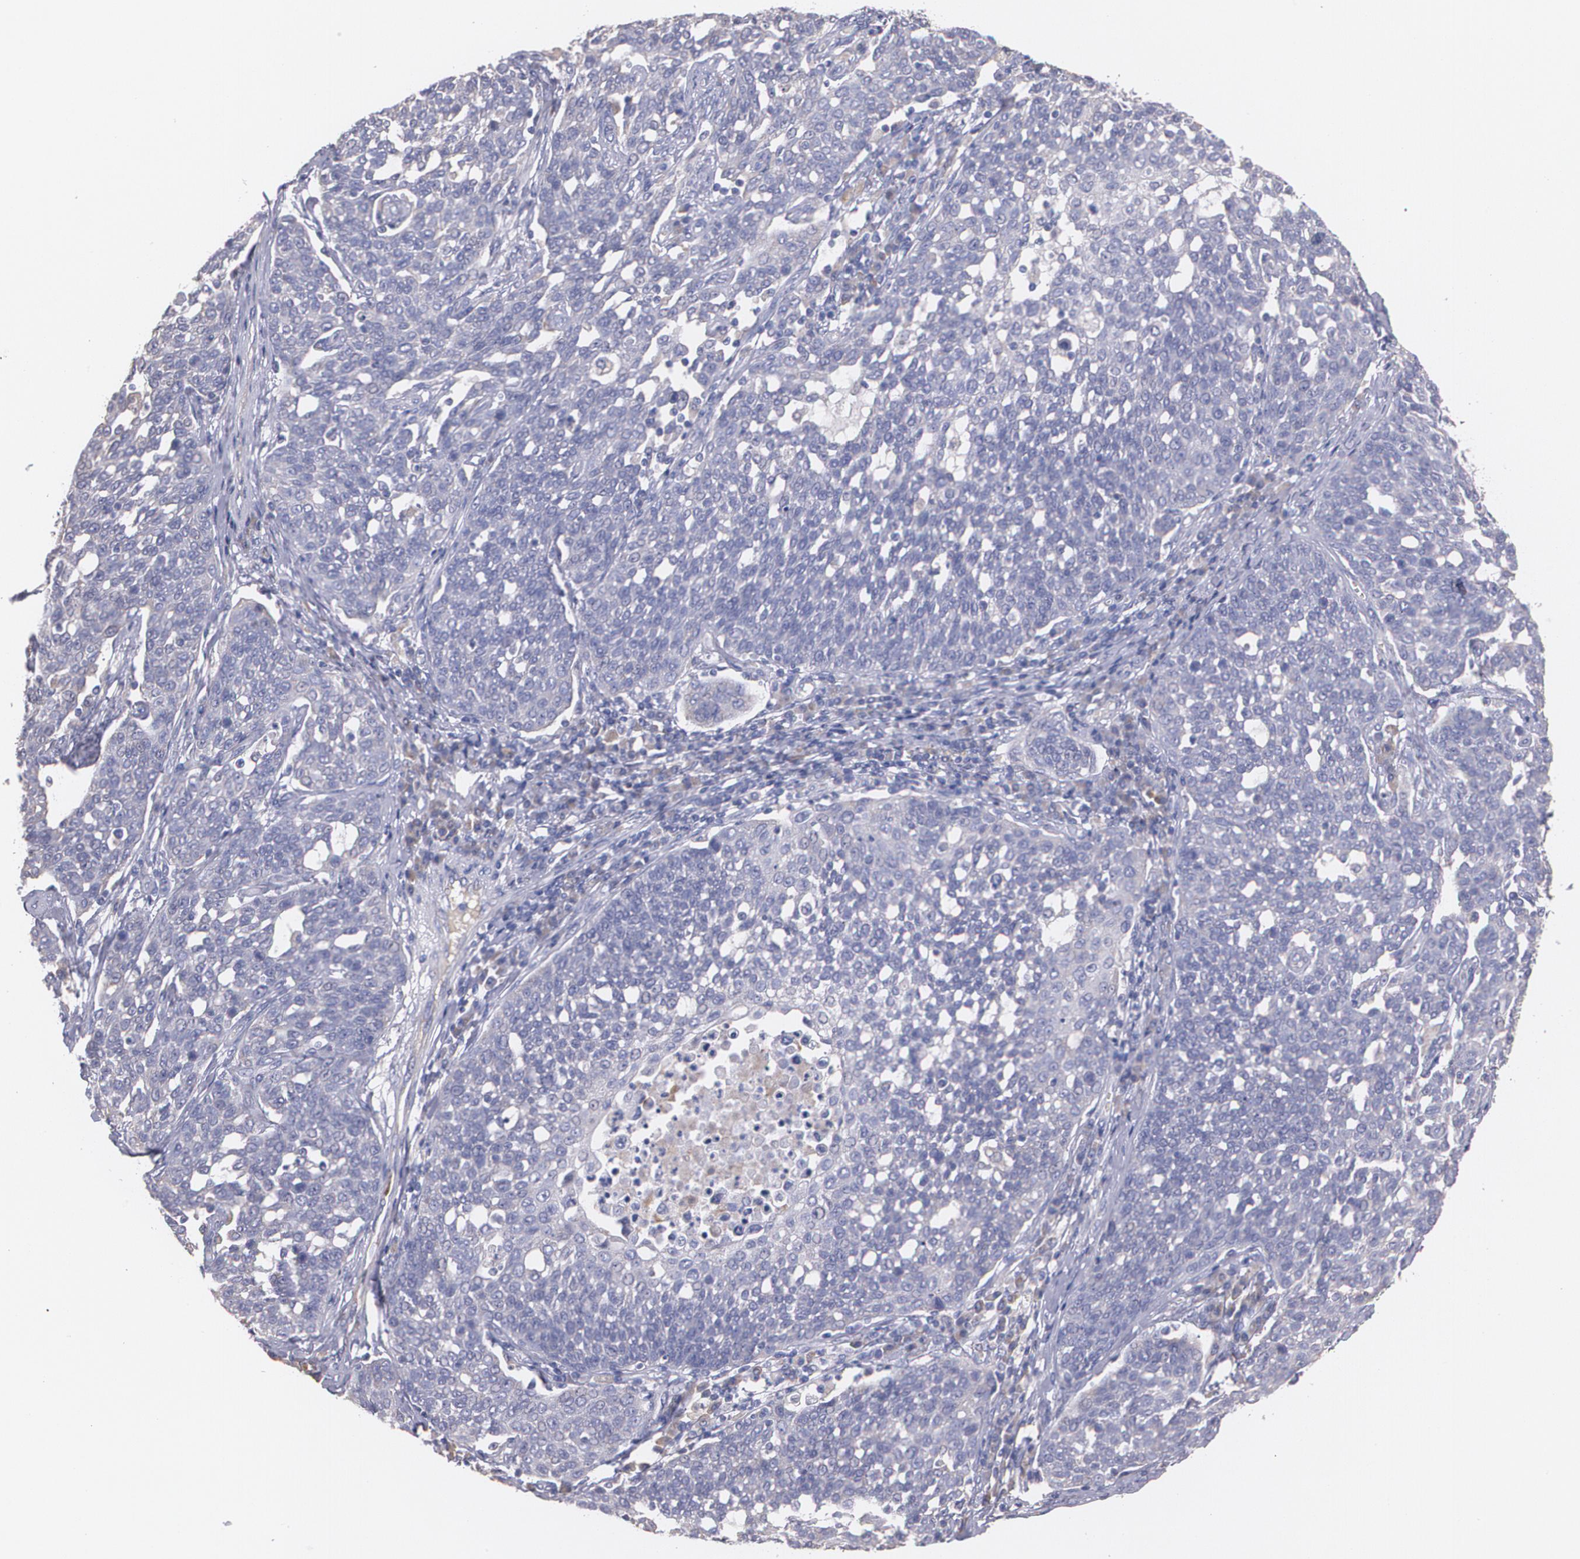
{"staining": {"intensity": "weak", "quantity": "<25%", "location": "cytoplasmic/membranous"}, "tissue": "cervical cancer", "cell_type": "Tumor cells", "image_type": "cancer", "snomed": [{"axis": "morphology", "description": "Squamous cell carcinoma, NOS"}, {"axis": "topography", "description": "Cervix"}], "caption": "Immunohistochemistry of cervical cancer demonstrates no positivity in tumor cells.", "gene": "AMBP", "patient": {"sex": "female", "age": 34}}